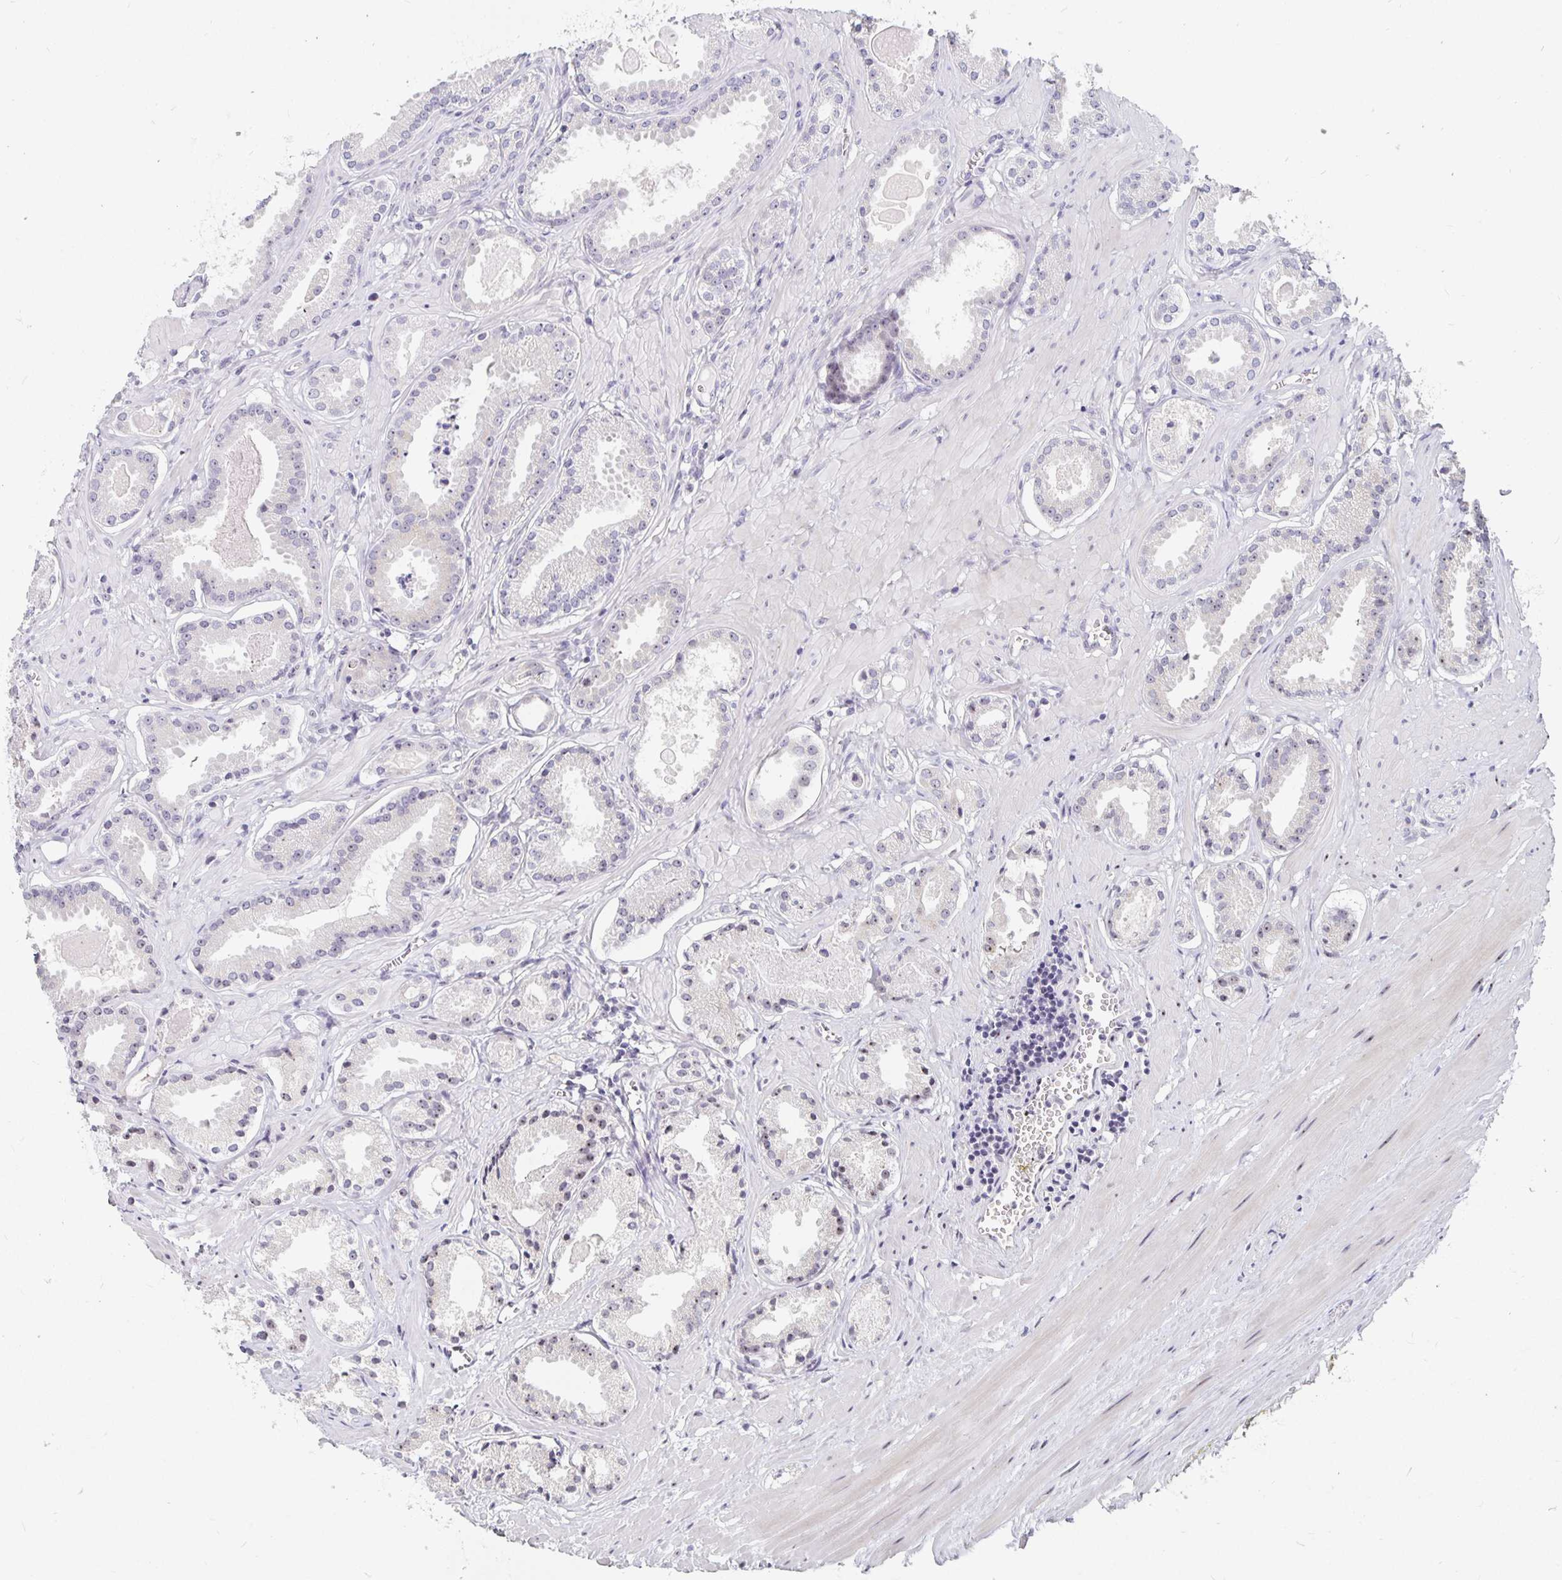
{"staining": {"intensity": "weak", "quantity": "<25%", "location": "nuclear"}, "tissue": "prostate cancer", "cell_type": "Tumor cells", "image_type": "cancer", "snomed": [{"axis": "morphology", "description": "Adenocarcinoma, NOS"}, {"axis": "morphology", "description": "Adenocarcinoma, Low grade"}, {"axis": "topography", "description": "Prostate"}], "caption": "IHC of prostate cancer (adenocarcinoma) demonstrates no expression in tumor cells.", "gene": "NUP85", "patient": {"sex": "male", "age": 64}}